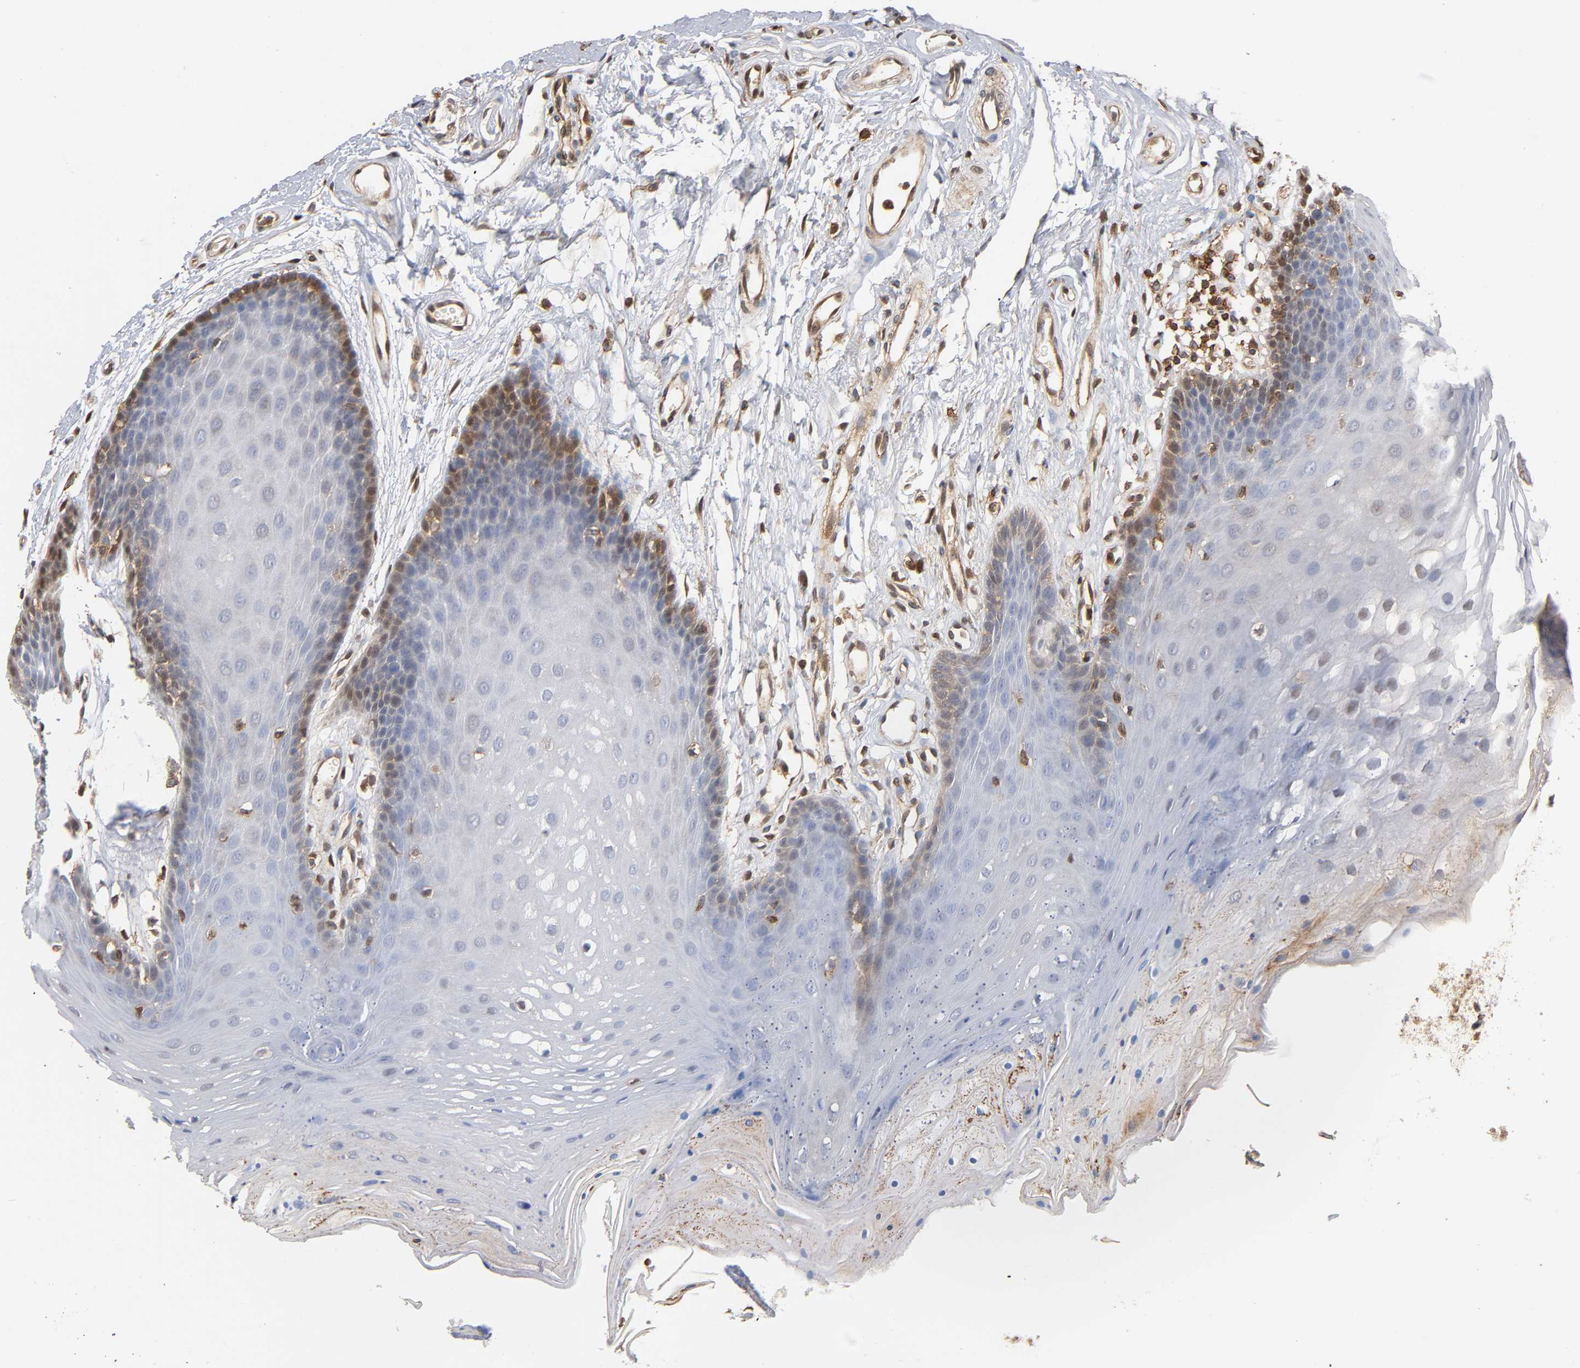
{"staining": {"intensity": "weak", "quantity": ">75%", "location": "cytoplasmic/membranous,nuclear"}, "tissue": "oral mucosa", "cell_type": "Squamous epithelial cells", "image_type": "normal", "snomed": [{"axis": "morphology", "description": "Normal tissue, NOS"}, {"axis": "topography", "description": "Oral tissue"}], "caption": "Immunohistochemical staining of benign human oral mucosa shows >75% levels of weak cytoplasmic/membranous,nuclear protein positivity in approximately >75% of squamous epithelial cells. The staining is performed using DAB brown chromogen to label protein expression. The nuclei are counter-stained blue using hematoxylin.", "gene": "ANXA11", "patient": {"sex": "male", "age": 62}}